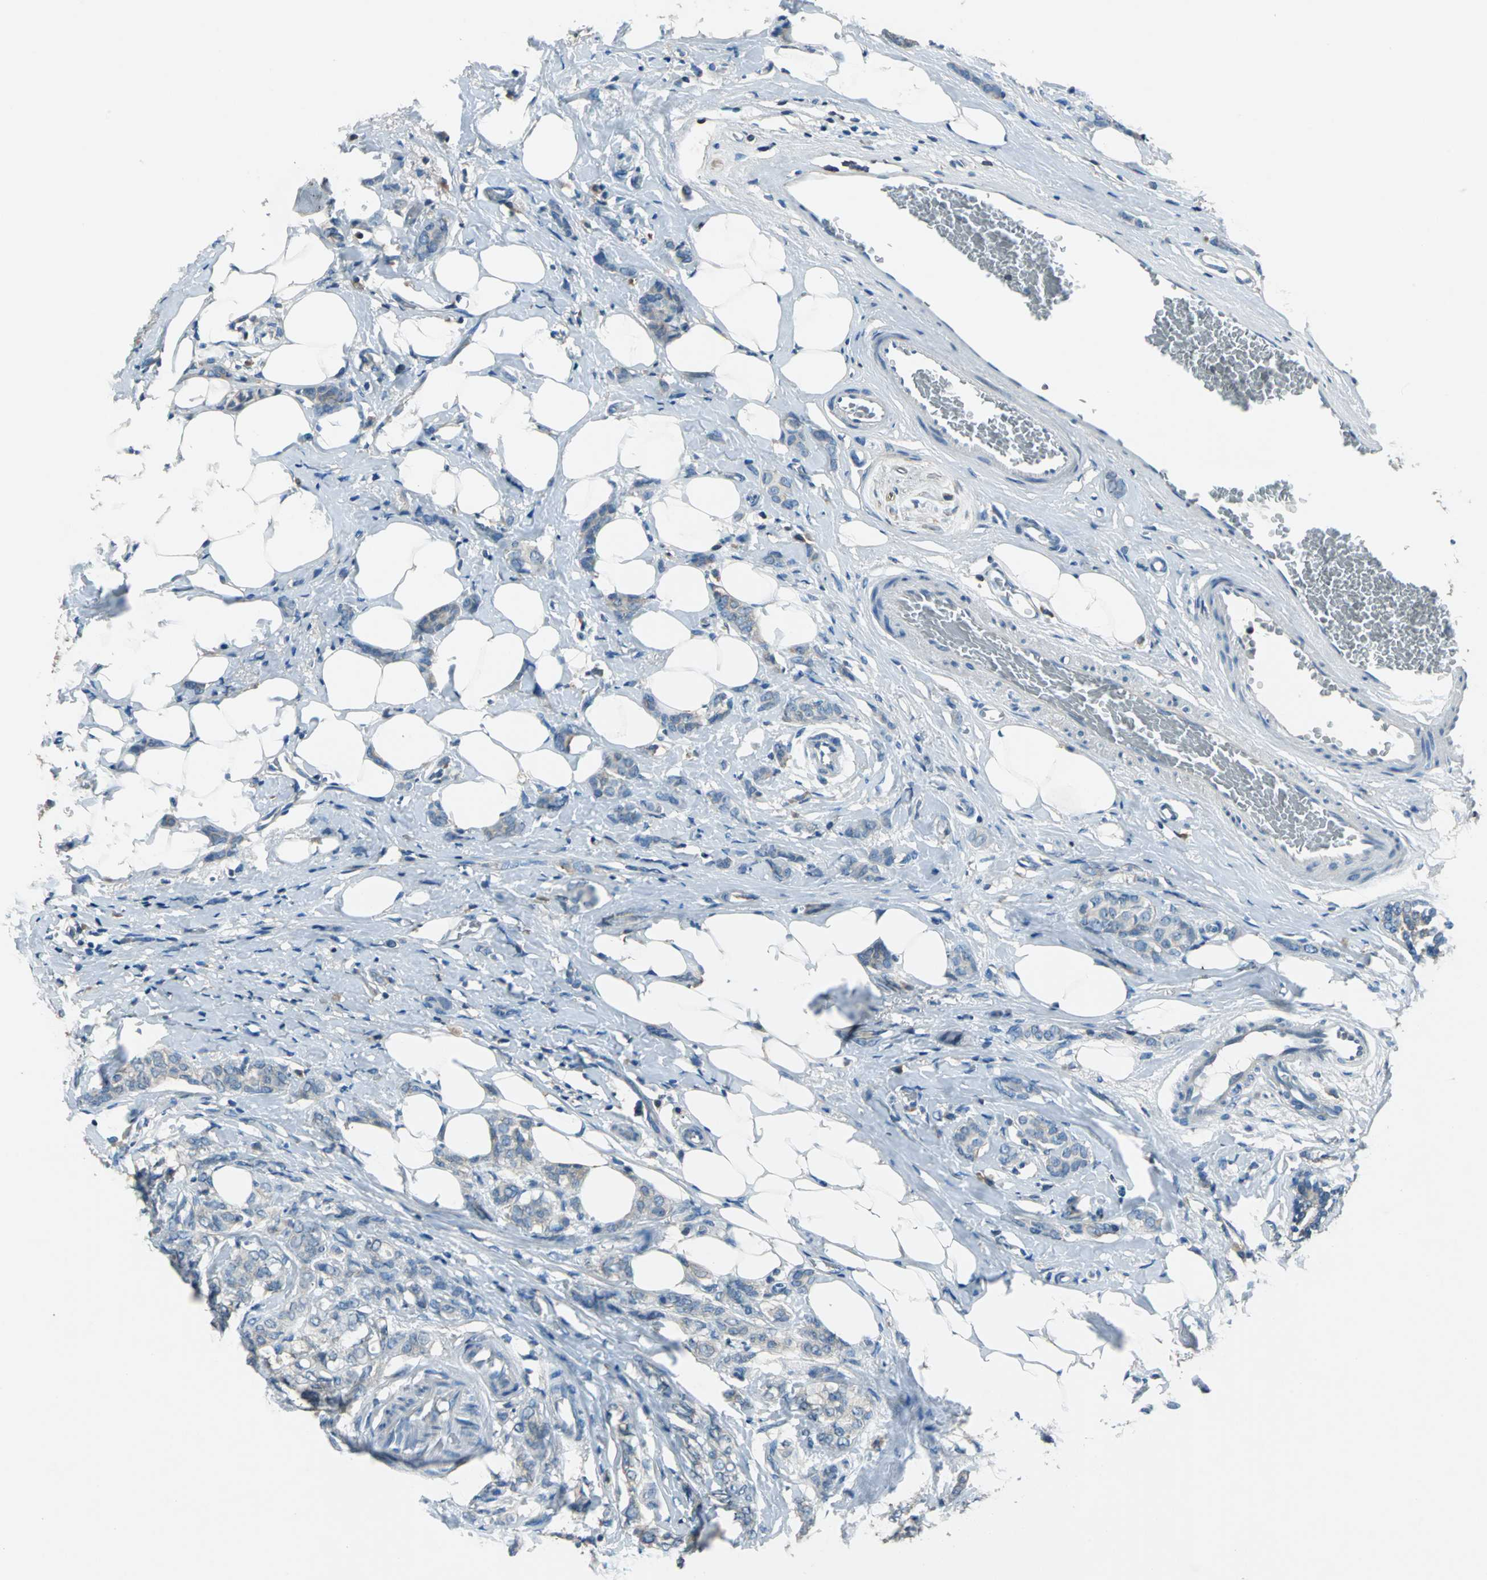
{"staining": {"intensity": "weak", "quantity": "<25%", "location": "cytoplasmic/membranous"}, "tissue": "breast cancer", "cell_type": "Tumor cells", "image_type": "cancer", "snomed": [{"axis": "morphology", "description": "Lobular carcinoma"}, {"axis": "topography", "description": "Breast"}], "caption": "Tumor cells show no significant staining in breast cancer (lobular carcinoma). Brightfield microscopy of immunohistochemistry stained with DAB (3,3'-diaminobenzidine) (brown) and hematoxylin (blue), captured at high magnification.", "gene": "PRKCA", "patient": {"sex": "female", "age": 60}}